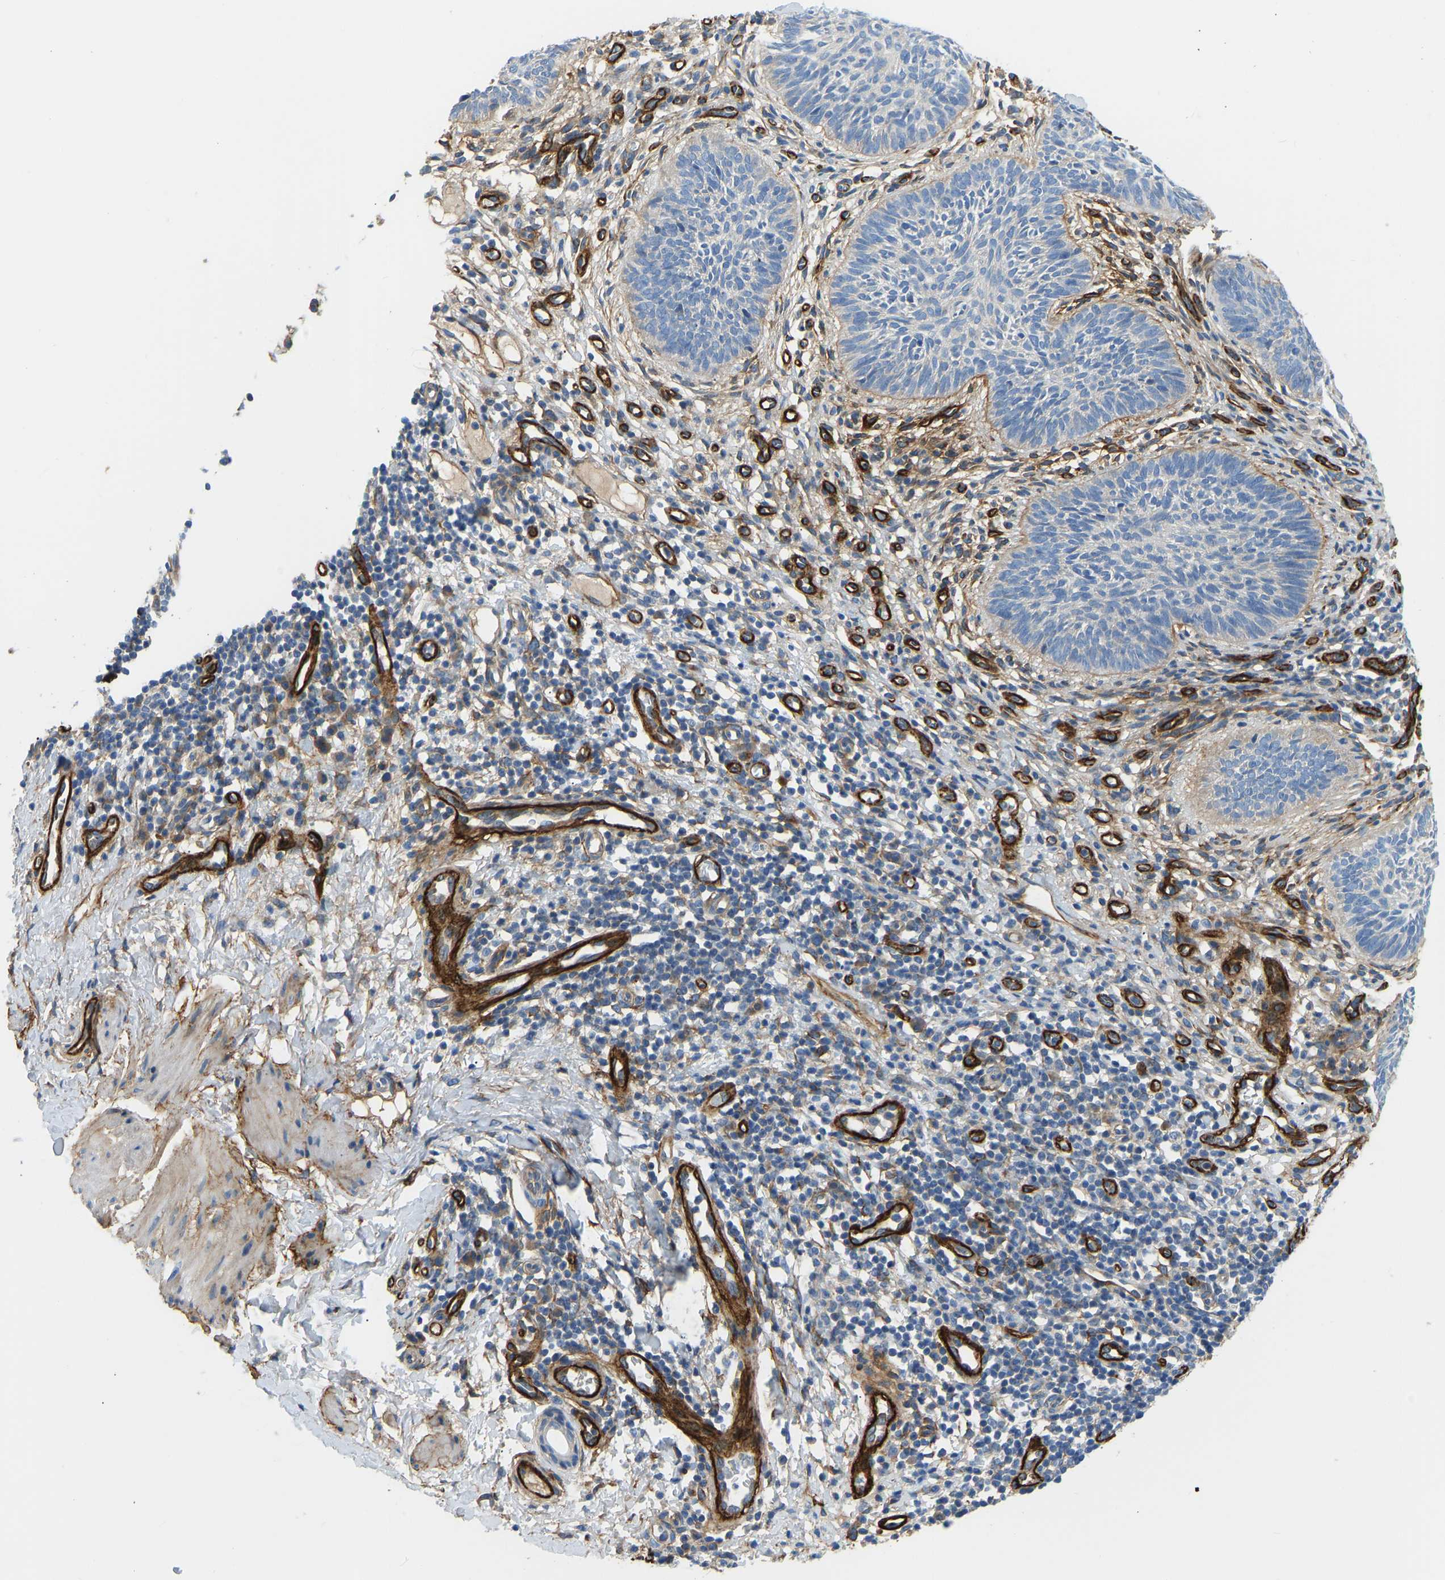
{"staining": {"intensity": "negative", "quantity": "none", "location": "none"}, "tissue": "skin cancer", "cell_type": "Tumor cells", "image_type": "cancer", "snomed": [{"axis": "morphology", "description": "Basal cell carcinoma"}, {"axis": "topography", "description": "Skin"}], "caption": "An image of human skin cancer (basal cell carcinoma) is negative for staining in tumor cells.", "gene": "COL15A1", "patient": {"sex": "male", "age": 60}}